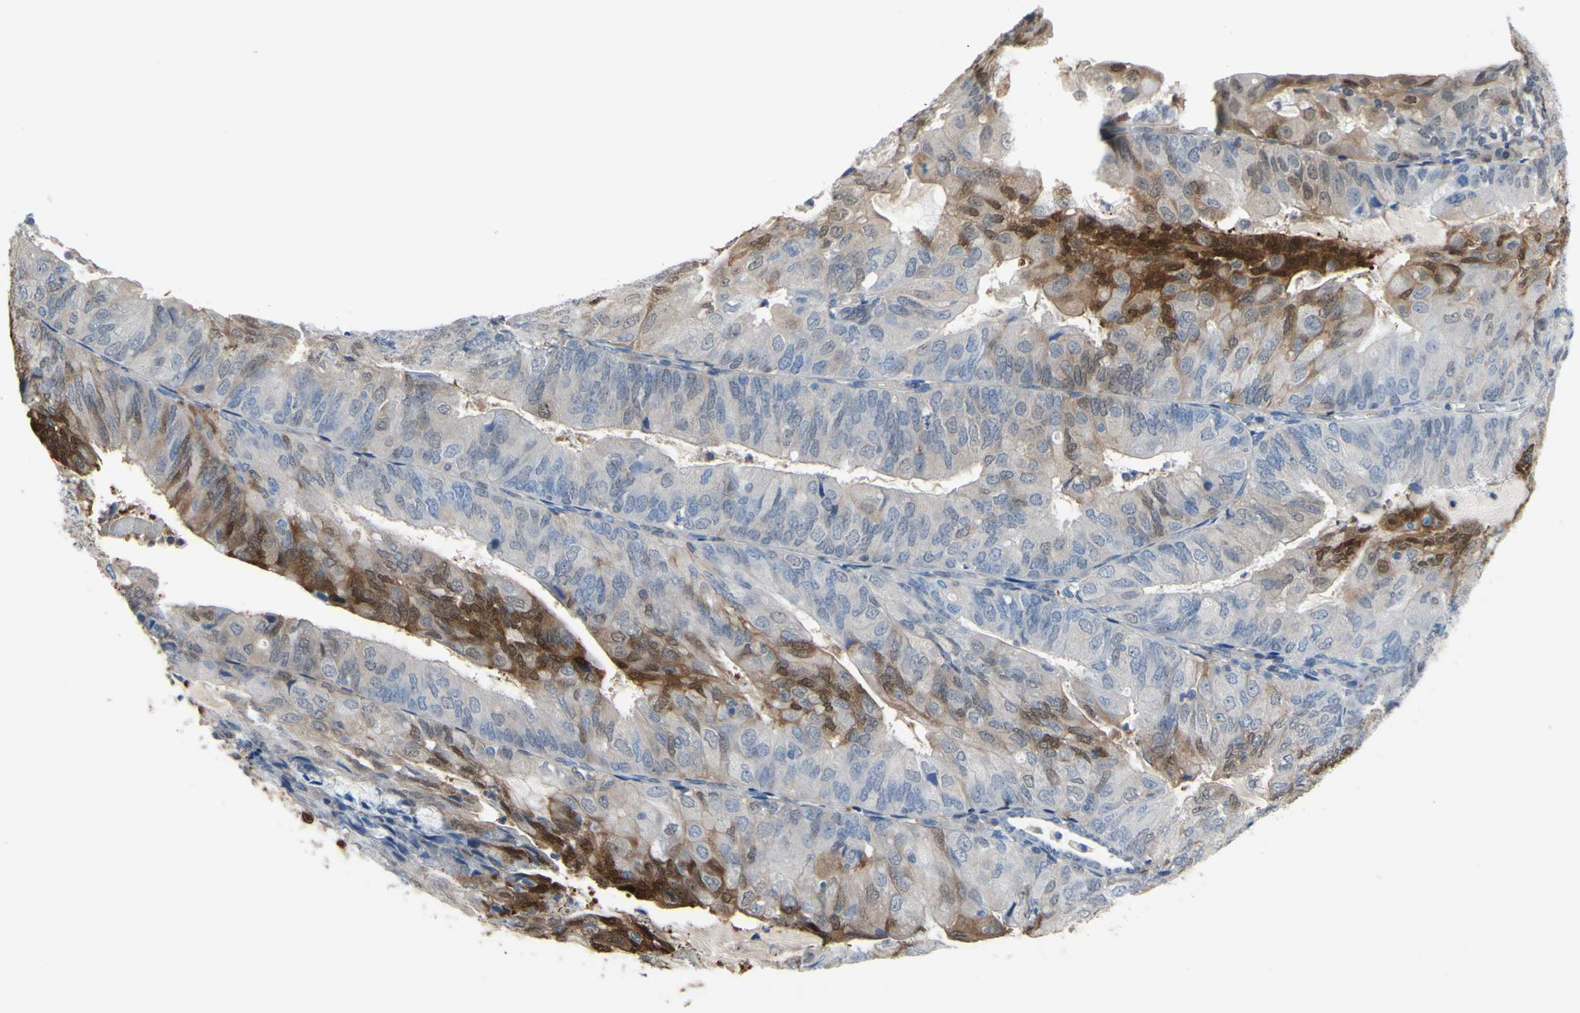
{"staining": {"intensity": "strong", "quantity": "<25%", "location": "cytoplasmic/membranous"}, "tissue": "endometrial cancer", "cell_type": "Tumor cells", "image_type": "cancer", "snomed": [{"axis": "morphology", "description": "Adenocarcinoma, NOS"}, {"axis": "topography", "description": "Endometrium"}], "caption": "Endometrial cancer stained with a brown dye exhibits strong cytoplasmic/membranous positive expression in about <25% of tumor cells.", "gene": "UPK3B", "patient": {"sex": "female", "age": 81}}